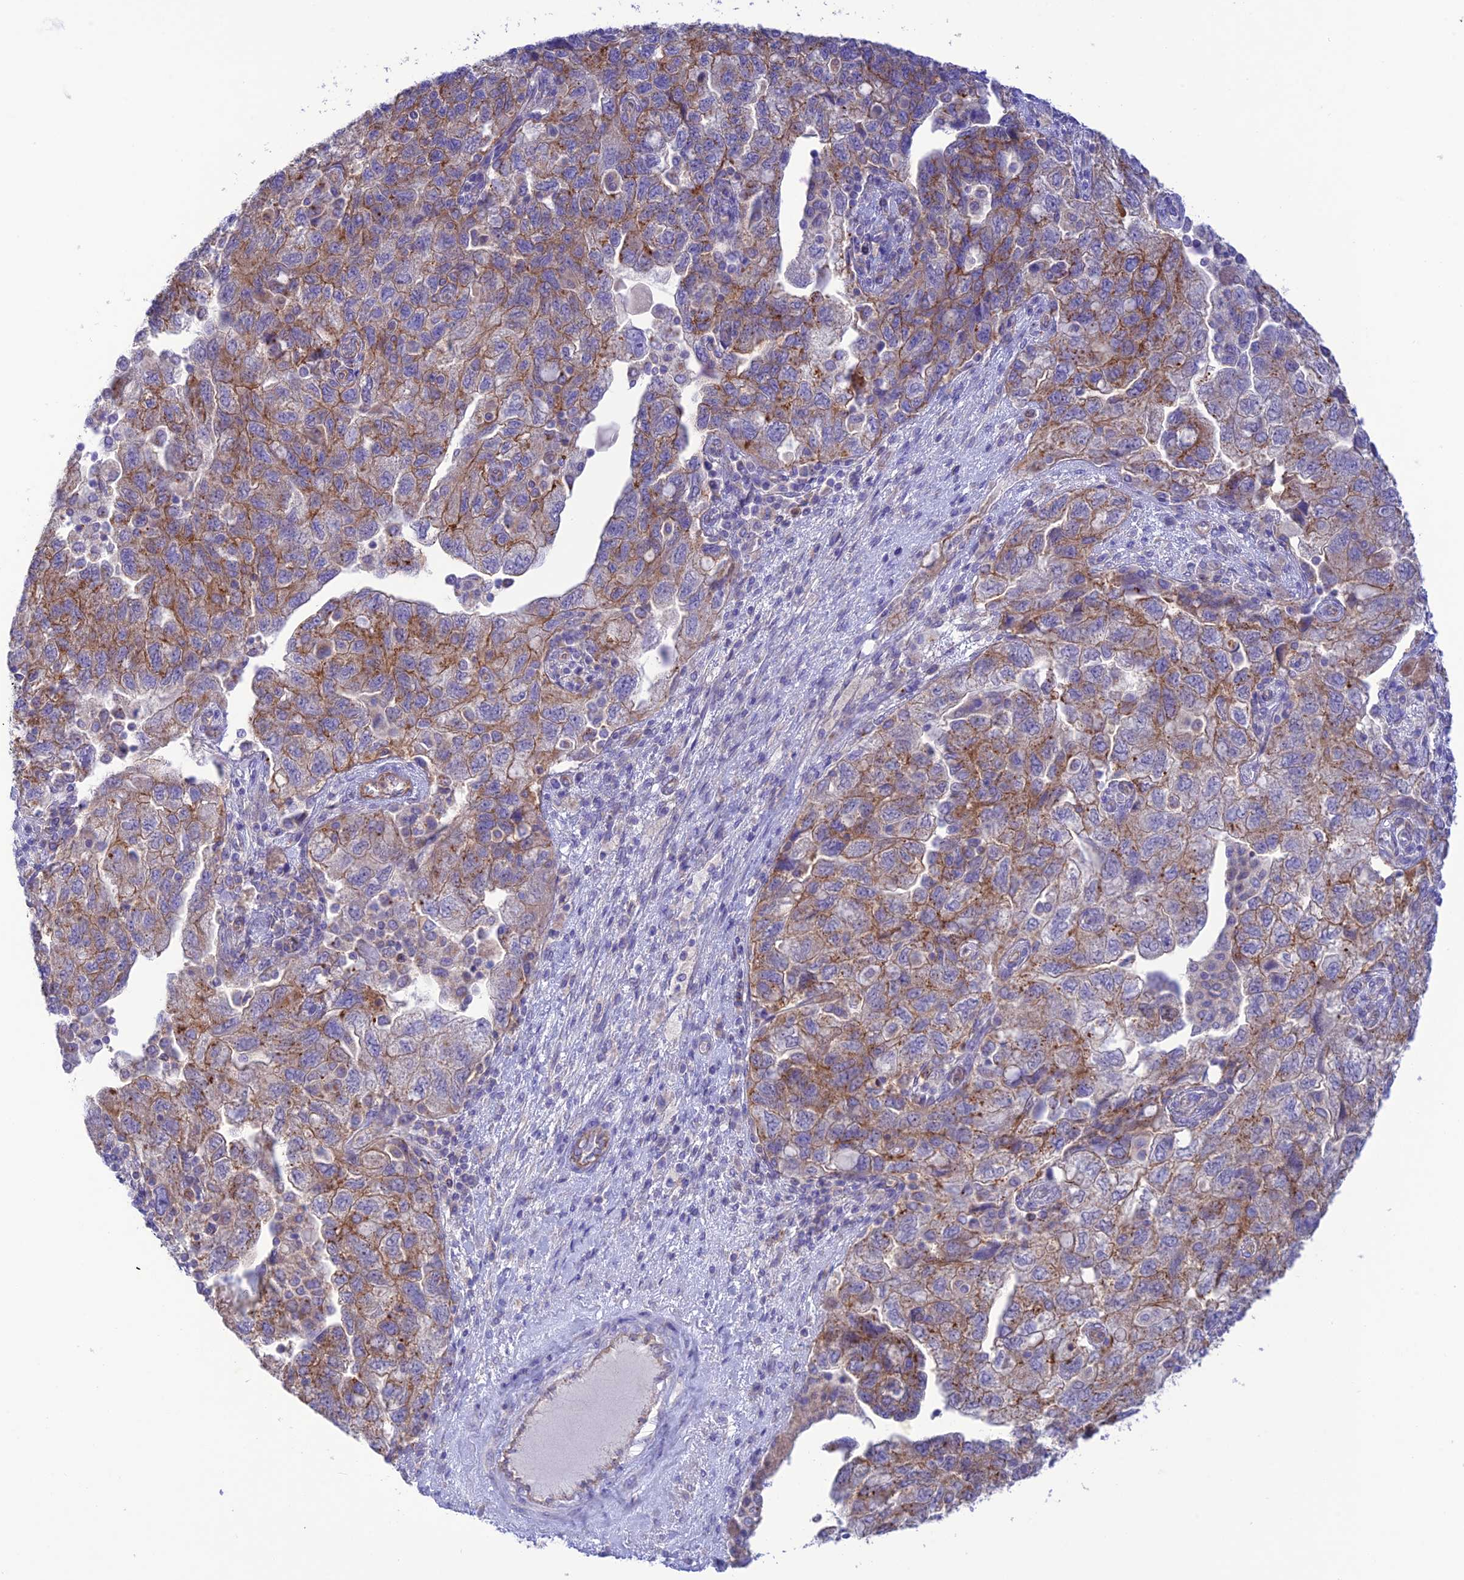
{"staining": {"intensity": "moderate", "quantity": "<25%", "location": "cytoplasmic/membranous"}, "tissue": "ovarian cancer", "cell_type": "Tumor cells", "image_type": "cancer", "snomed": [{"axis": "morphology", "description": "Carcinoma, NOS"}, {"axis": "morphology", "description": "Cystadenocarcinoma, serous, NOS"}, {"axis": "topography", "description": "Ovary"}], "caption": "The image demonstrates a brown stain indicating the presence of a protein in the cytoplasmic/membranous of tumor cells in serous cystadenocarcinoma (ovarian).", "gene": "CHSY3", "patient": {"sex": "female", "age": 69}}